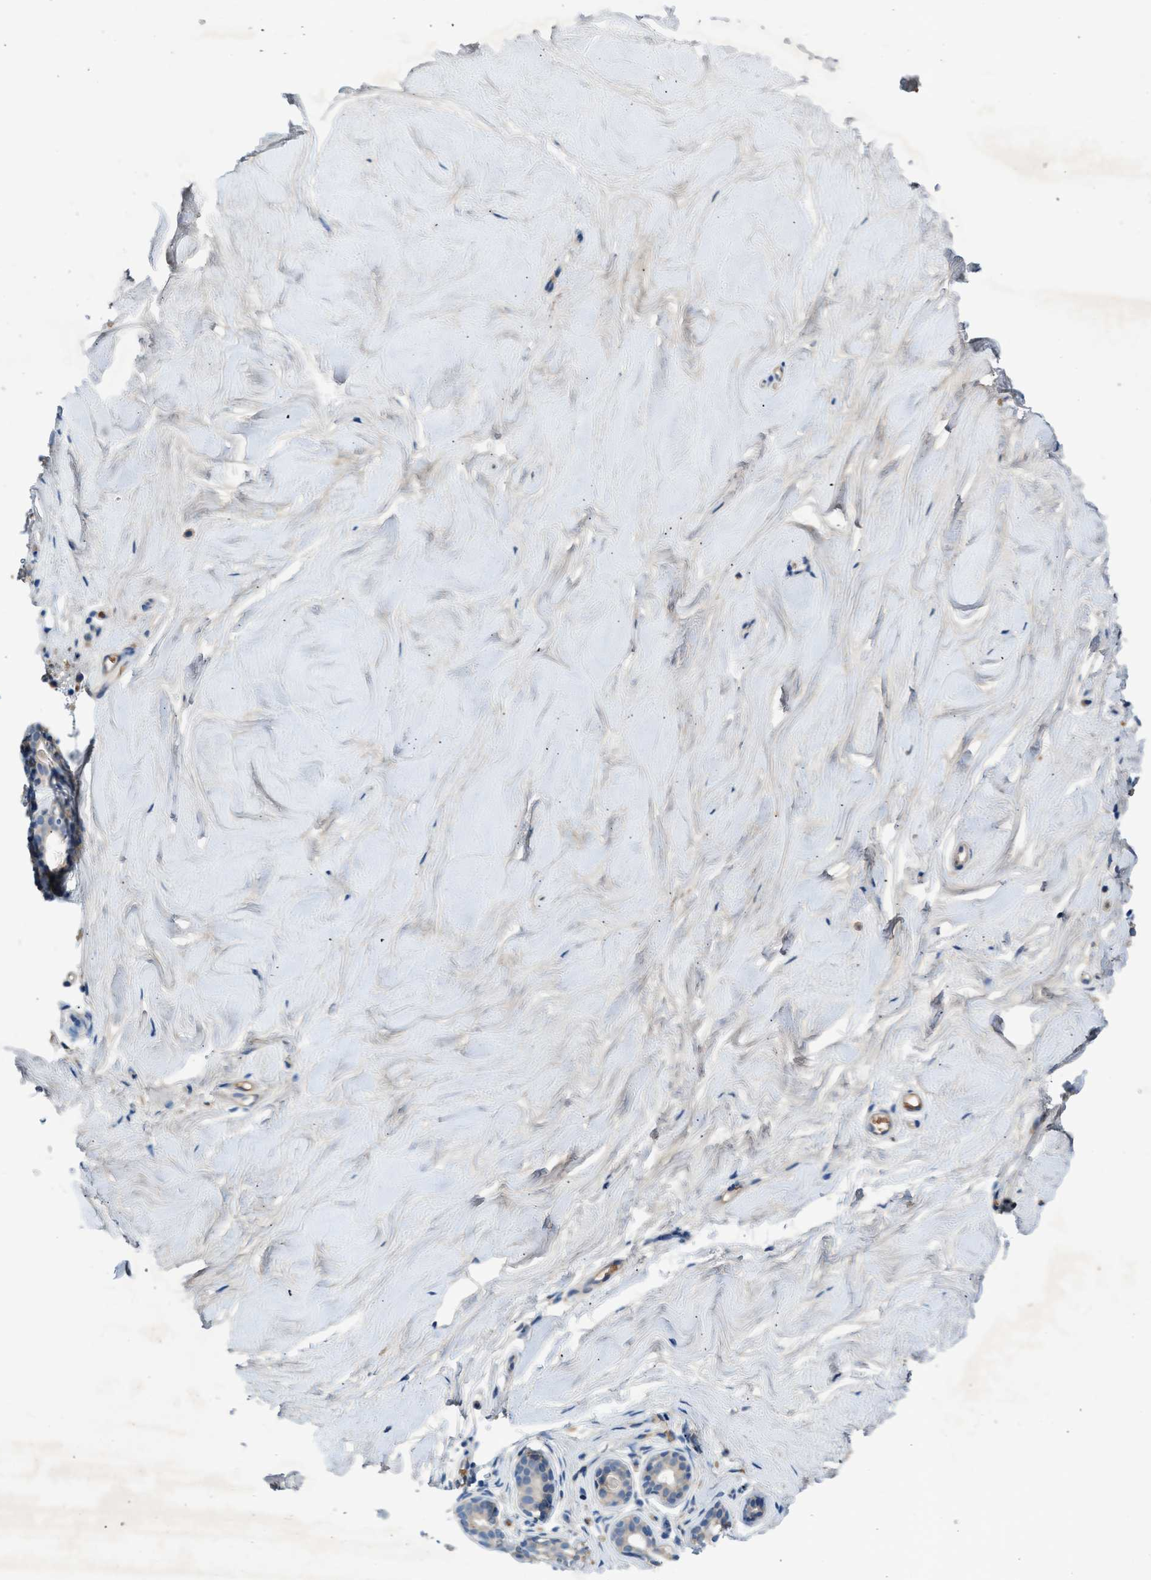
{"staining": {"intensity": "negative", "quantity": "none", "location": "none"}, "tissue": "breast", "cell_type": "Adipocytes", "image_type": "normal", "snomed": [{"axis": "morphology", "description": "Normal tissue, NOS"}, {"axis": "topography", "description": "Breast"}], "caption": "A micrograph of breast stained for a protein reveals no brown staining in adipocytes.", "gene": "RWDD2B", "patient": {"sex": "female", "age": 22}}